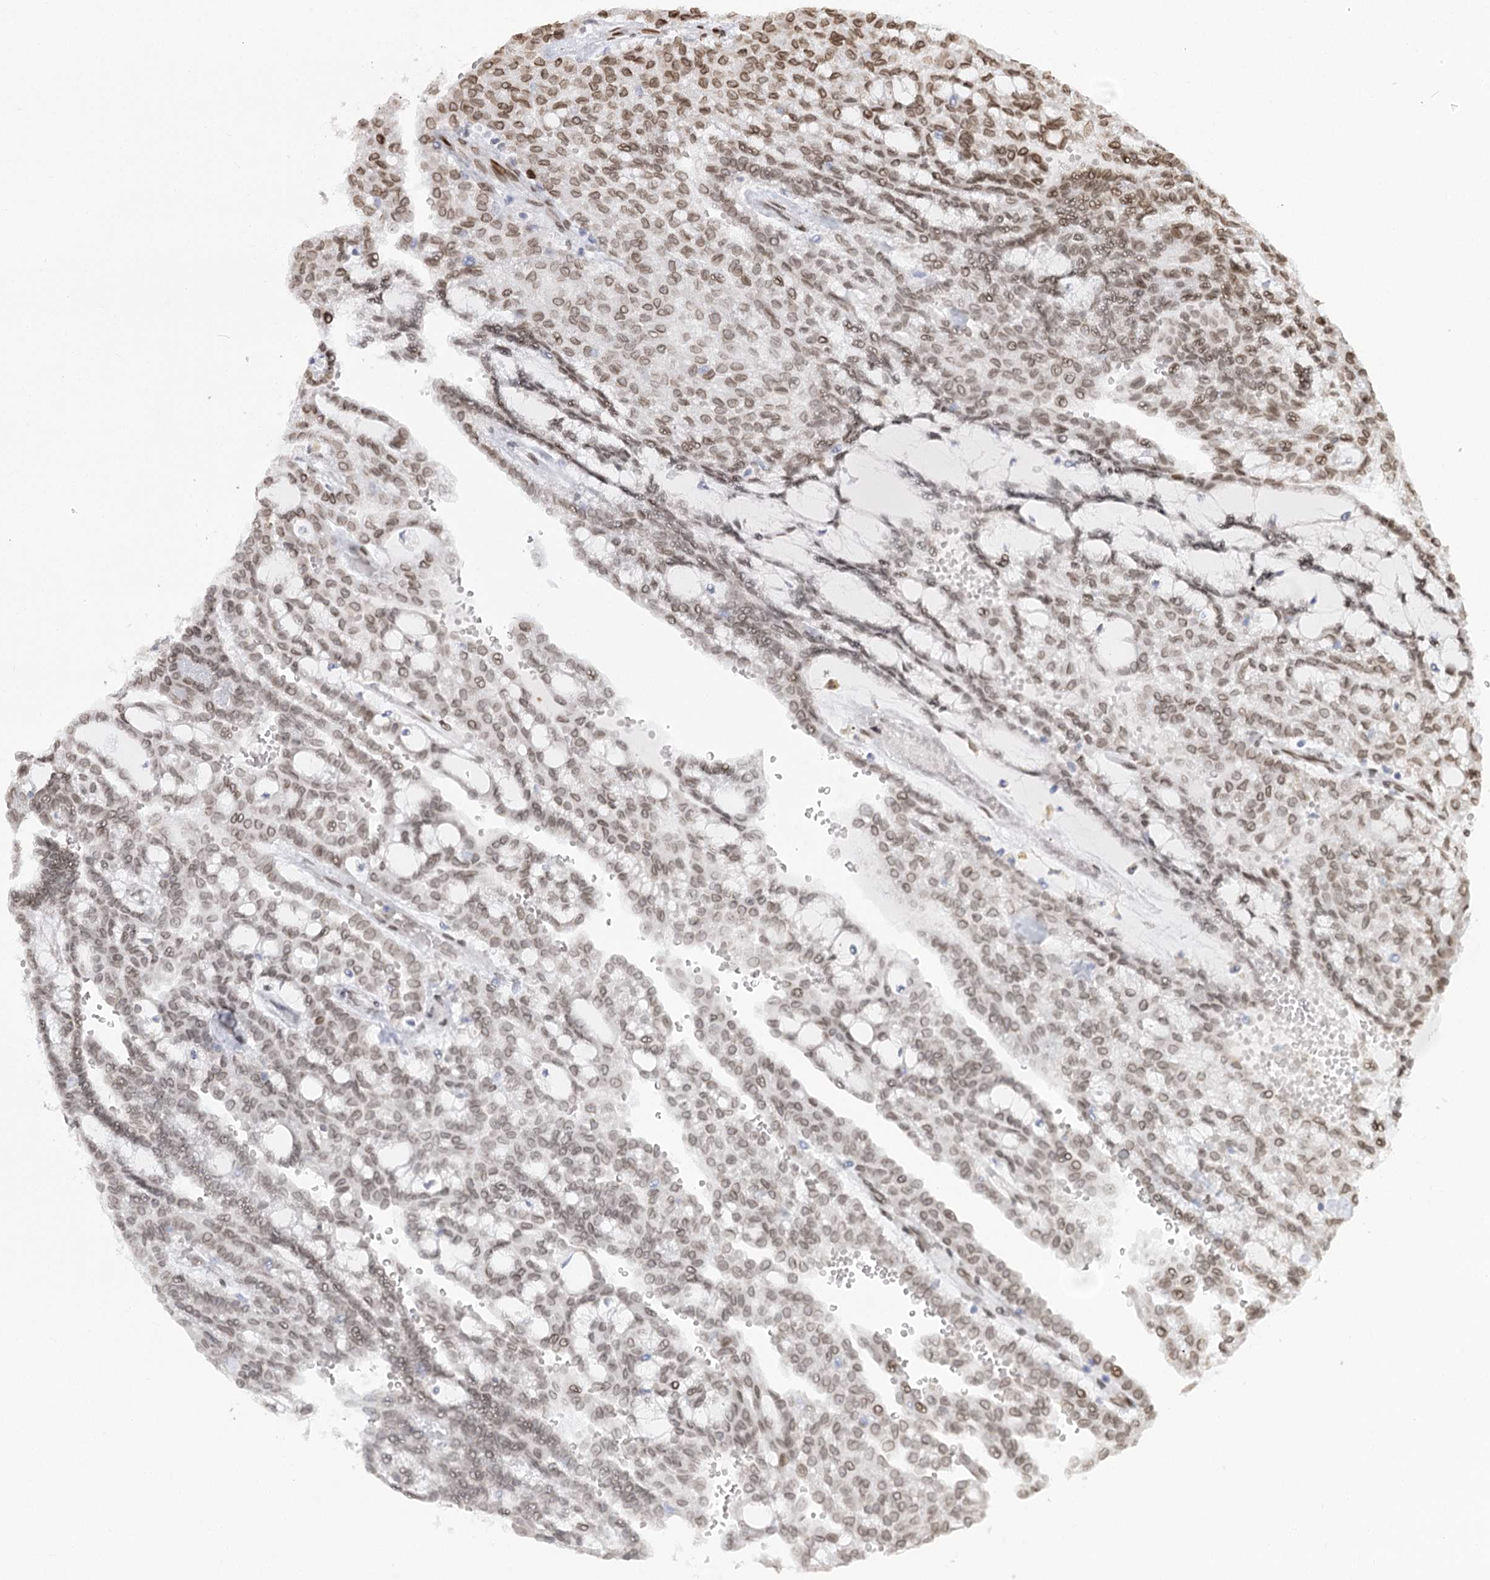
{"staining": {"intensity": "moderate", "quantity": ">75%", "location": "cytoplasmic/membranous,nuclear"}, "tissue": "renal cancer", "cell_type": "Tumor cells", "image_type": "cancer", "snomed": [{"axis": "morphology", "description": "Adenocarcinoma, NOS"}, {"axis": "topography", "description": "Kidney"}], "caption": "Immunohistochemistry (DAB (3,3'-diaminobenzidine)) staining of human renal adenocarcinoma exhibits moderate cytoplasmic/membranous and nuclear protein expression in approximately >75% of tumor cells. (brown staining indicates protein expression, while blue staining denotes nuclei).", "gene": "VWA5A", "patient": {"sex": "male", "age": 63}}